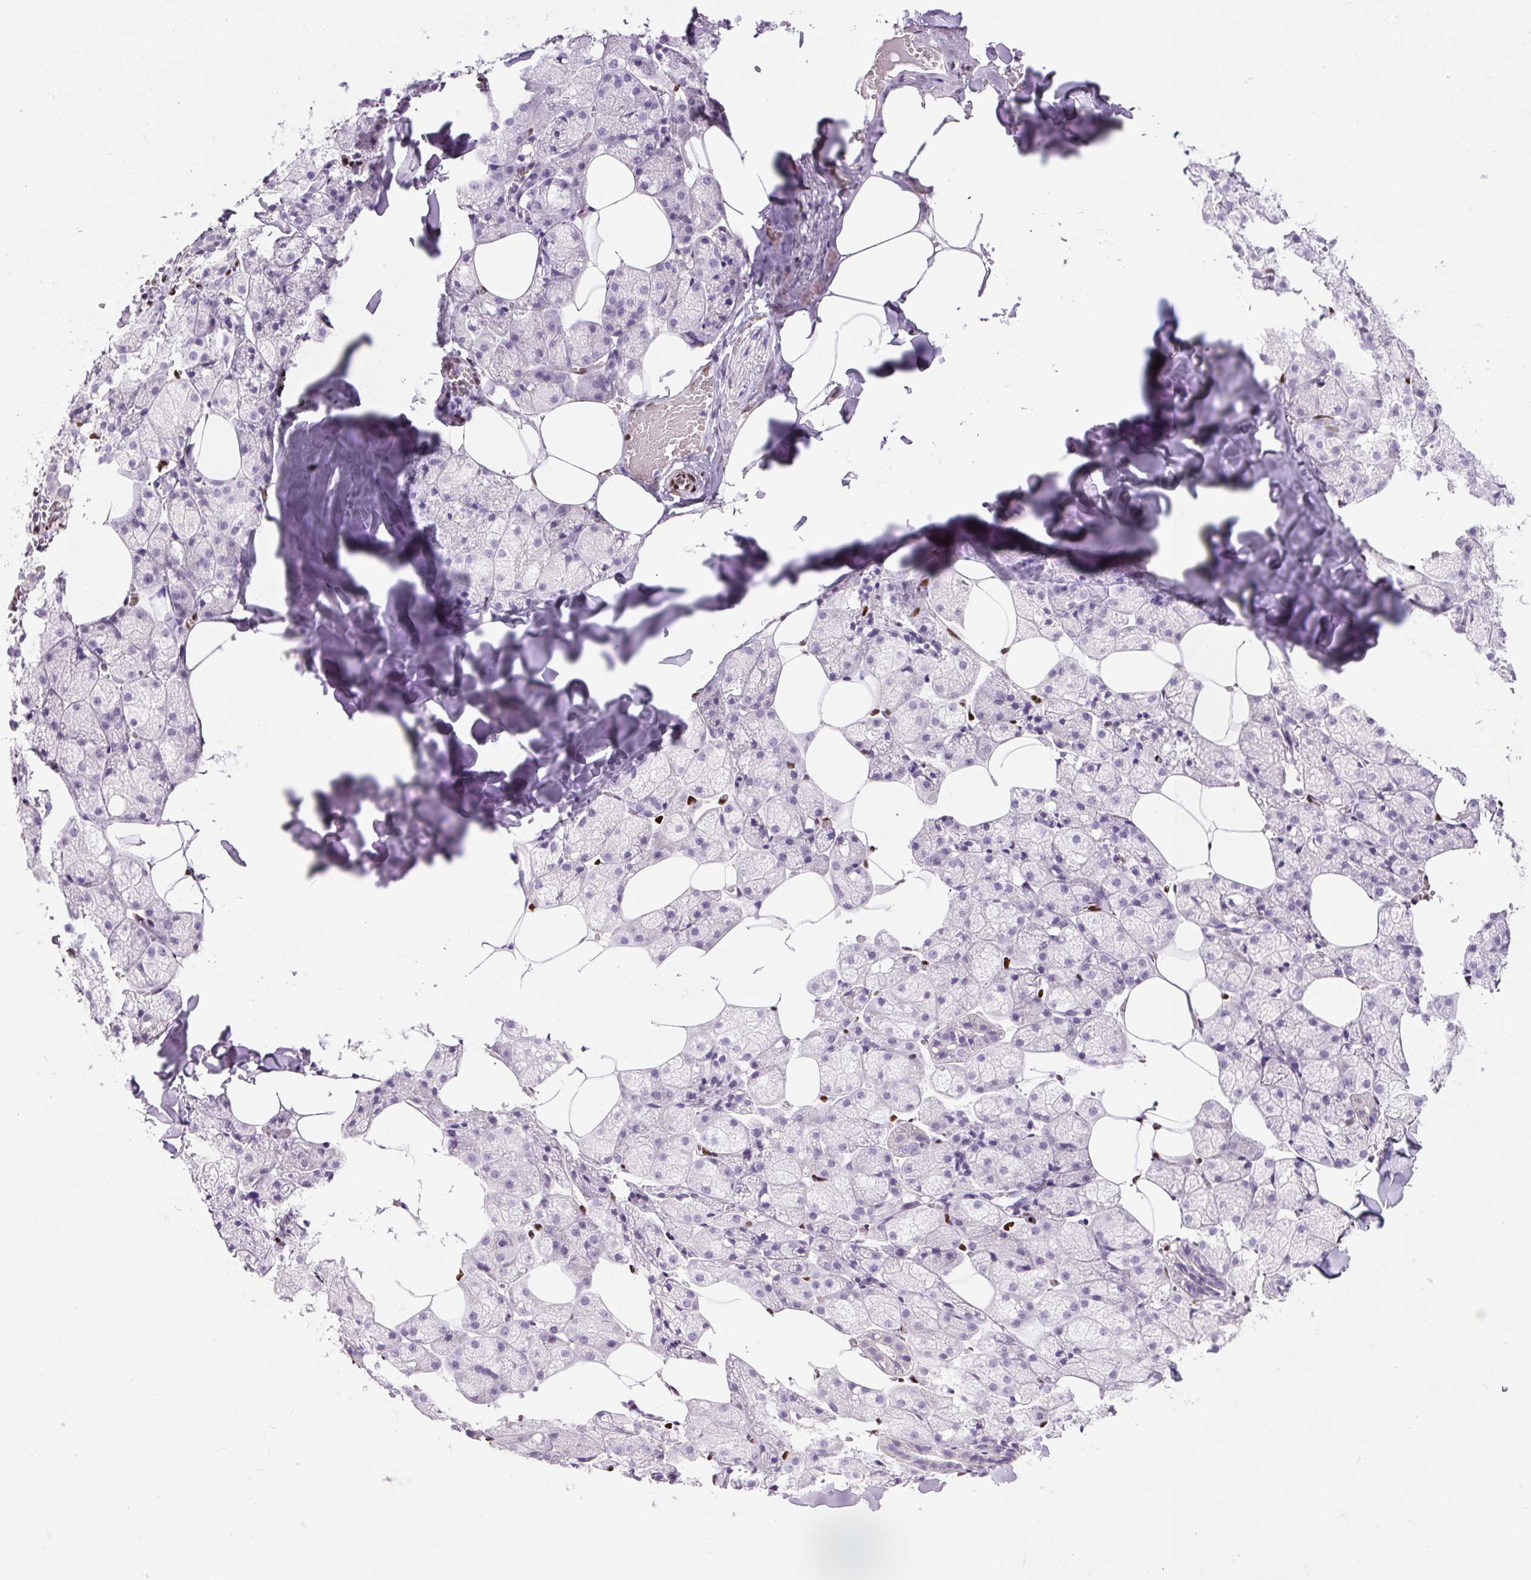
{"staining": {"intensity": "negative", "quantity": "none", "location": "none"}, "tissue": "salivary gland", "cell_type": "Glandular cells", "image_type": "normal", "snomed": [{"axis": "morphology", "description": "Normal tissue, NOS"}, {"axis": "topography", "description": "Salivary gland"}, {"axis": "topography", "description": "Peripheral nerve tissue"}], "caption": "An immunohistochemistry (IHC) histopathology image of normal salivary gland is shown. There is no staining in glandular cells of salivary gland.", "gene": "ZEB1", "patient": {"sex": "male", "age": 38}}